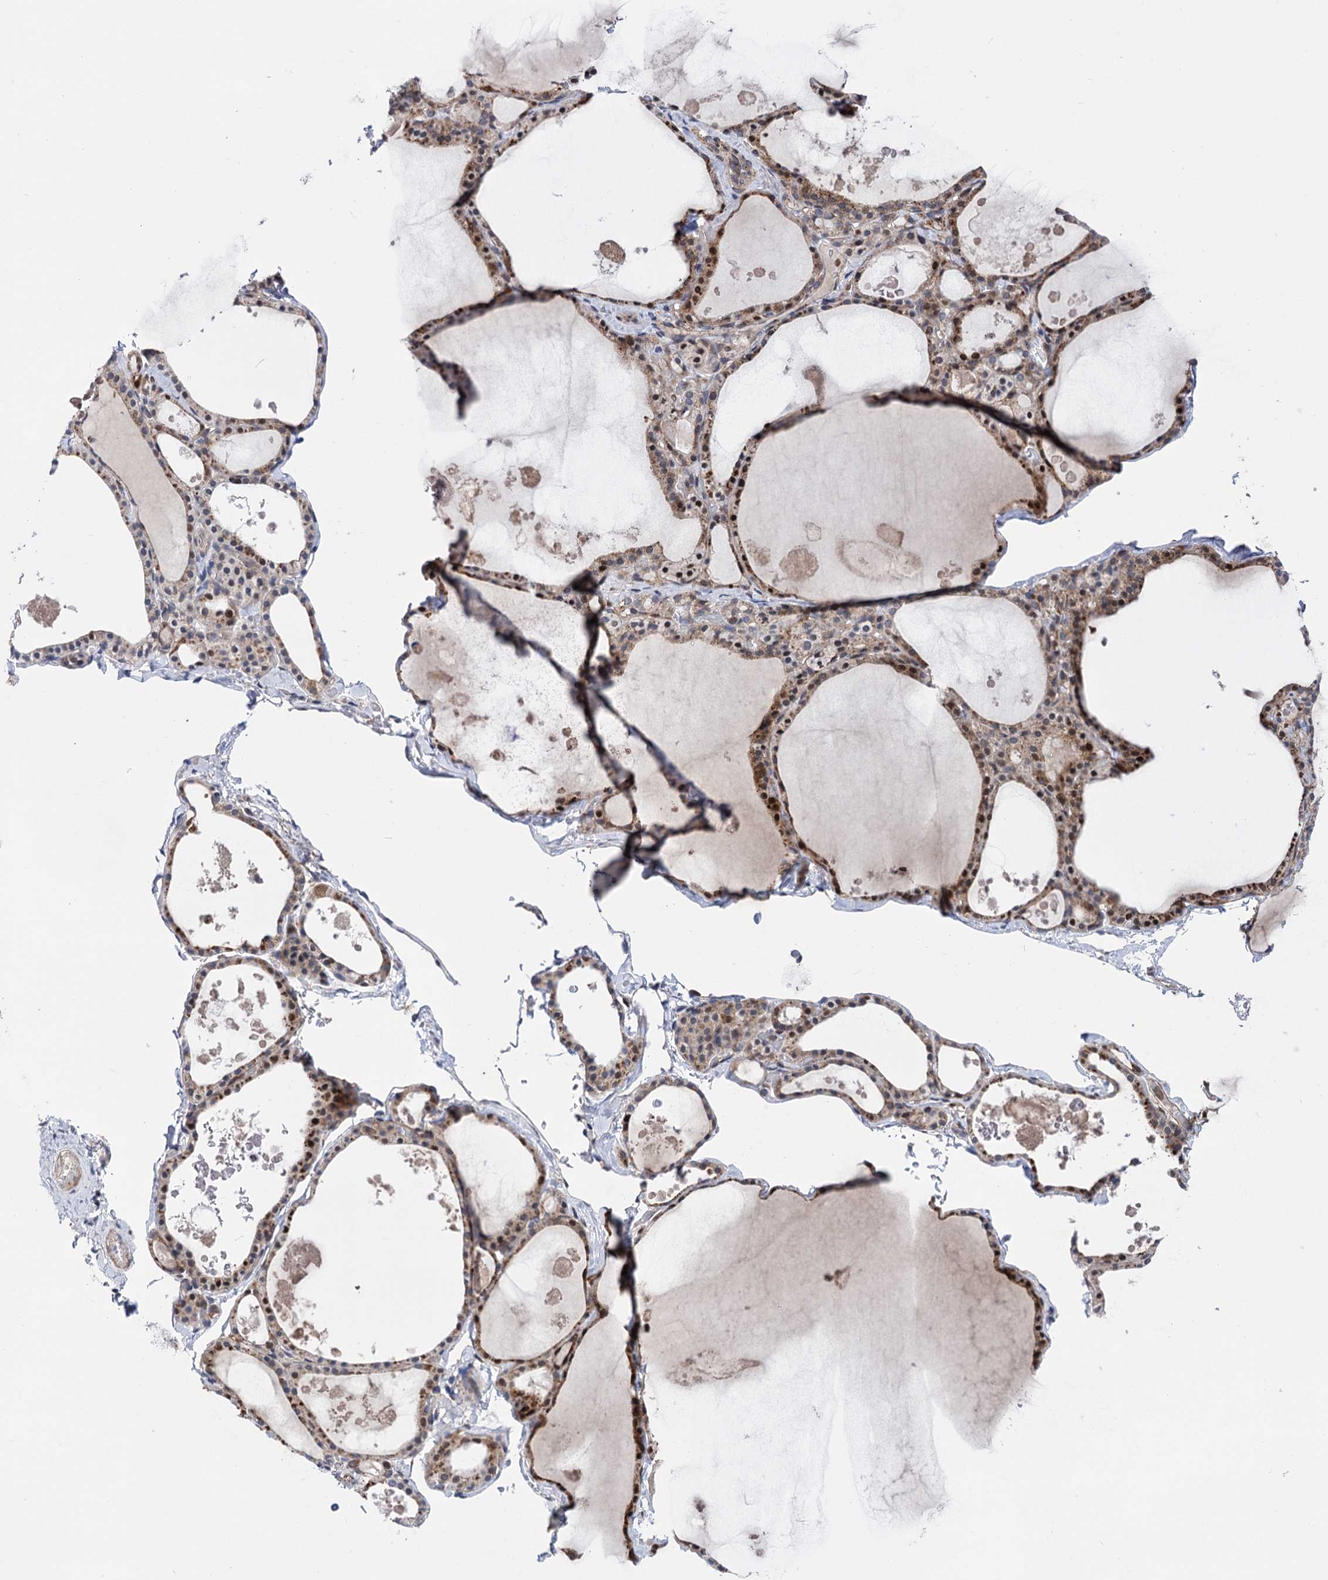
{"staining": {"intensity": "moderate", "quantity": ">75%", "location": "cytoplasmic/membranous"}, "tissue": "thyroid gland", "cell_type": "Glandular cells", "image_type": "normal", "snomed": [{"axis": "morphology", "description": "Normal tissue, NOS"}, {"axis": "topography", "description": "Thyroid gland"}], "caption": "Moderate cytoplasmic/membranous expression is identified in about >75% of glandular cells in benign thyroid gland.", "gene": "UBR1", "patient": {"sex": "male", "age": 56}}